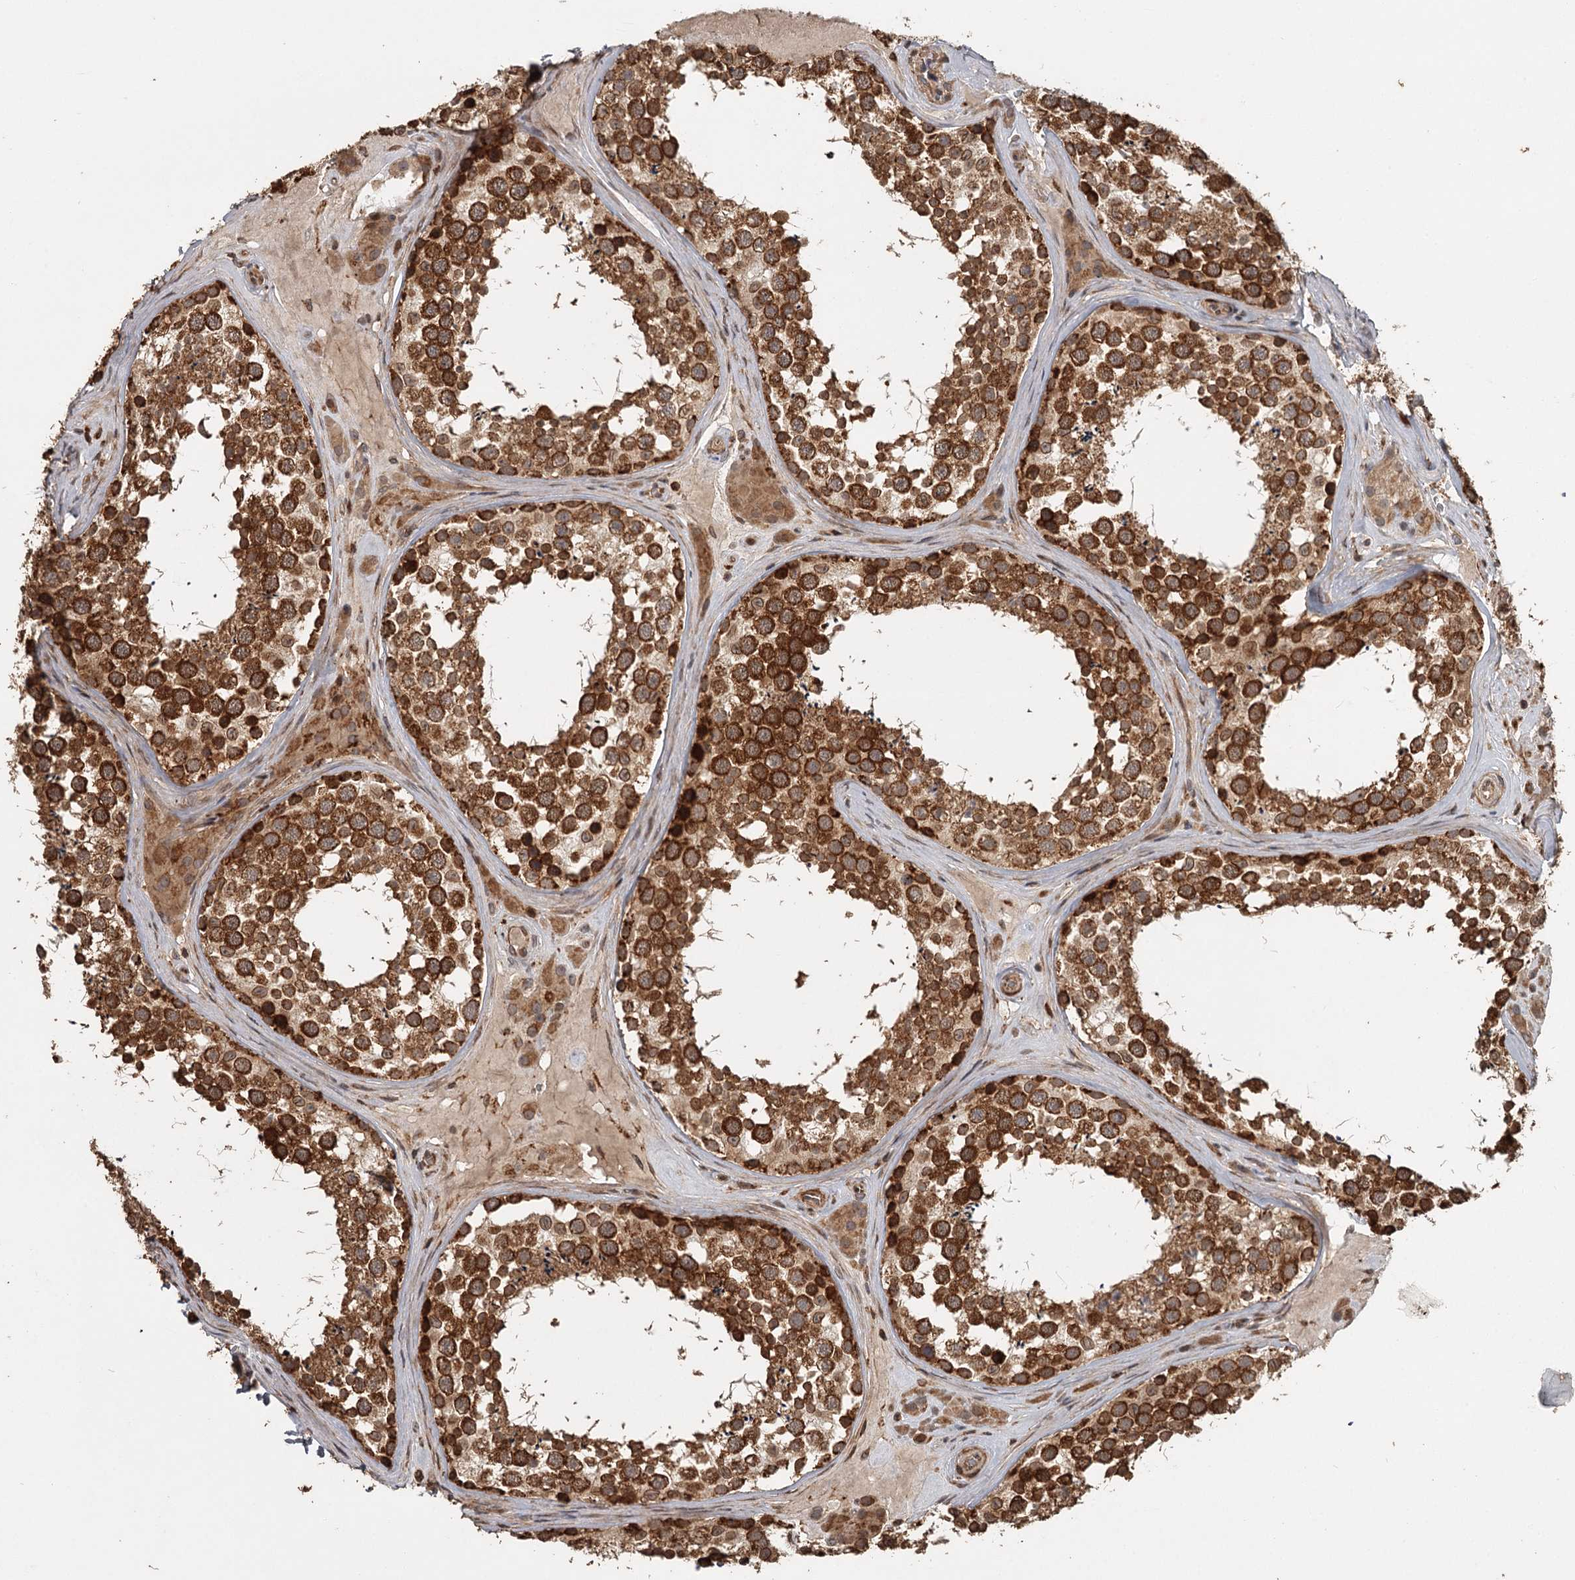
{"staining": {"intensity": "strong", "quantity": ">75%", "location": "cytoplasmic/membranous"}, "tissue": "testis", "cell_type": "Cells in seminiferous ducts", "image_type": "normal", "snomed": [{"axis": "morphology", "description": "Normal tissue, NOS"}, {"axis": "topography", "description": "Testis"}], "caption": "High-power microscopy captured an immunohistochemistry (IHC) micrograph of unremarkable testis, revealing strong cytoplasmic/membranous positivity in approximately >75% of cells in seminiferous ducts.", "gene": "FAXC", "patient": {"sex": "male", "age": 46}}